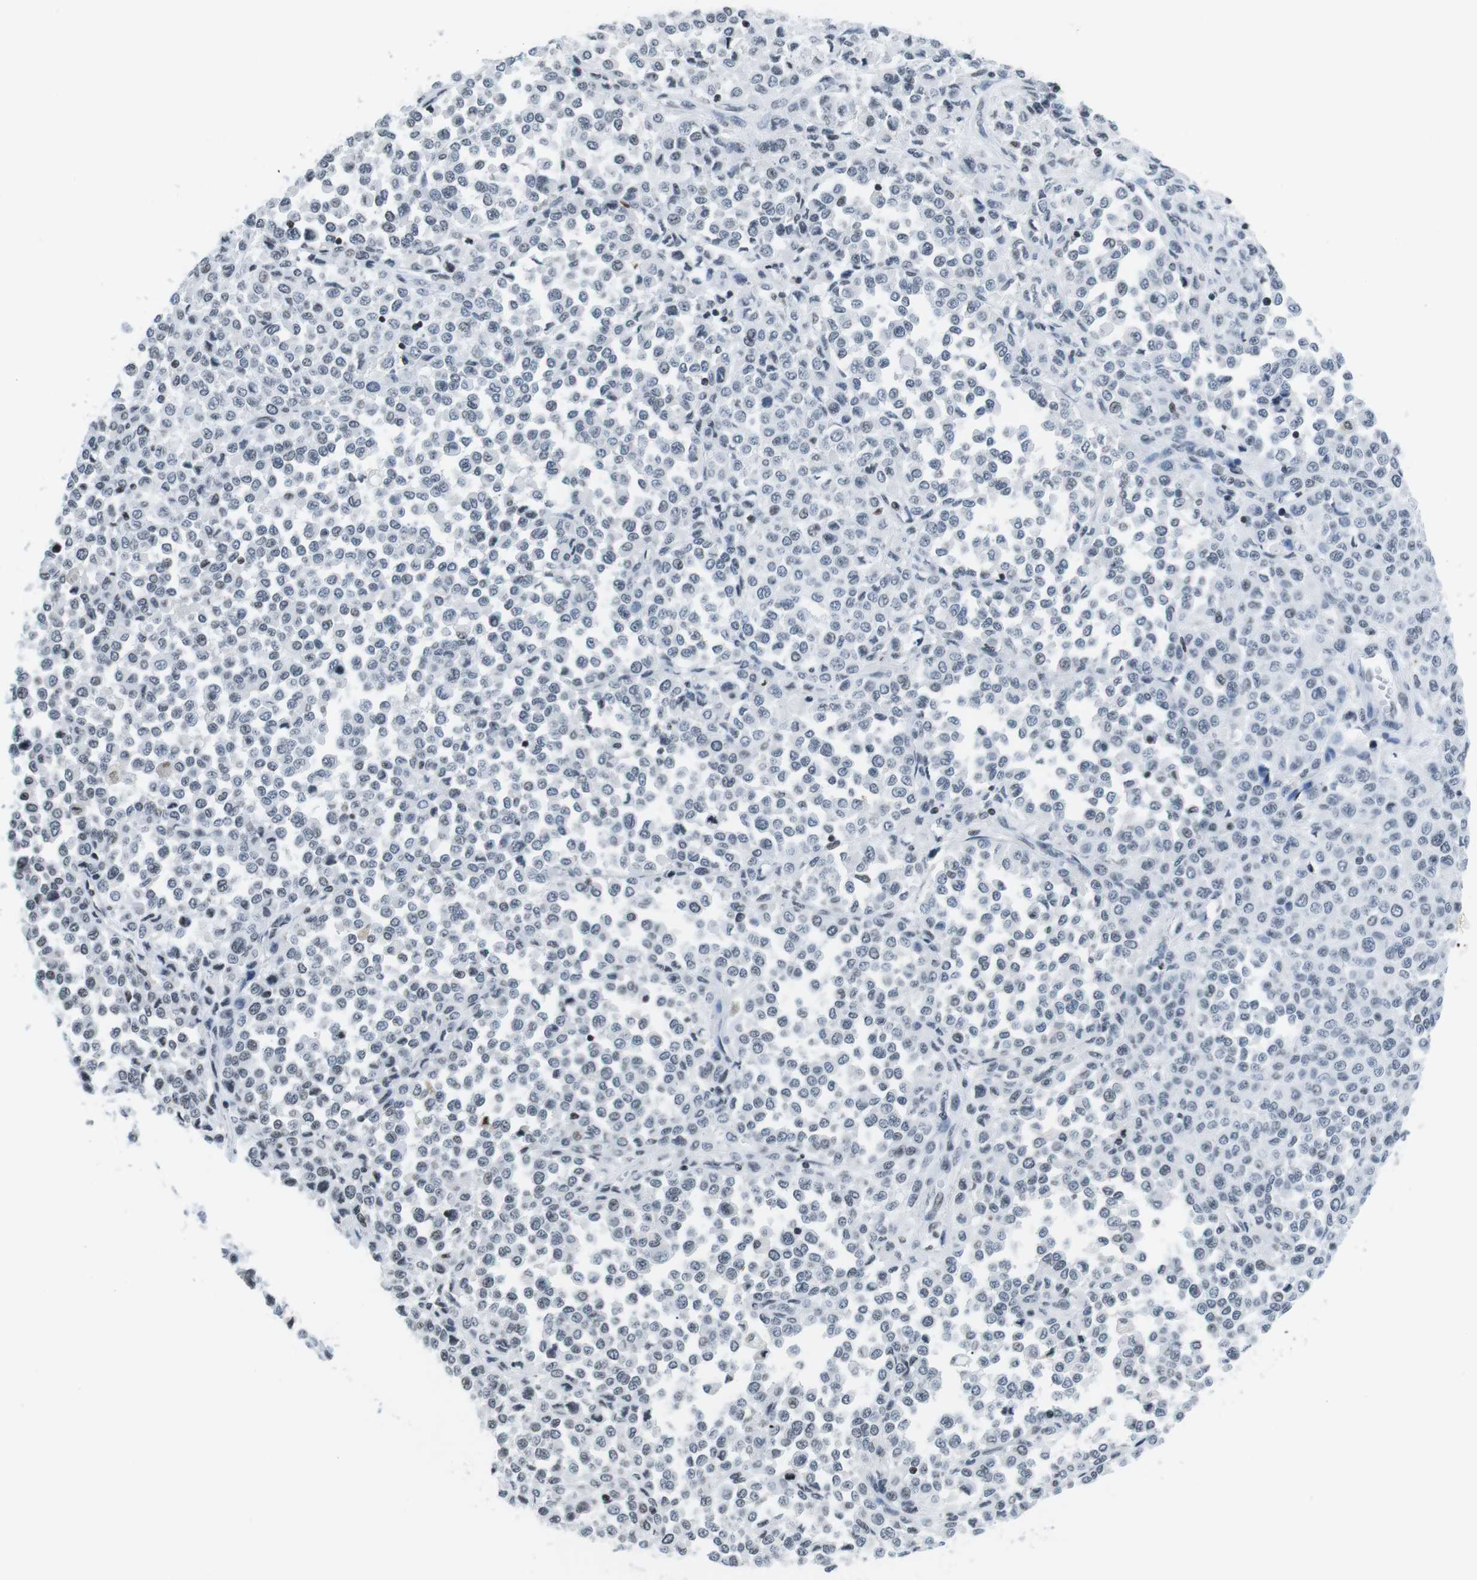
{"staining": {"intensity": "negative", "quantity": "none", "location": "none"}, "tissue": "melanoma", "cell_type": "Tumor cells", "image_type": "cancer", "snomed": [{"axis": "morphology", "description": "Malignant melanoma, Metastatic site"}, {"axis": "topography", "description": "Pancreas"}], "caption": "A micrograph of melanoma stained for a protein displays no brown staining in tumor cells. (Brightfield microscopy of DAB immunohistochemistry at high magnification).", "gene": "E2F2", "patient": {"sex": "female", "age": 30}}